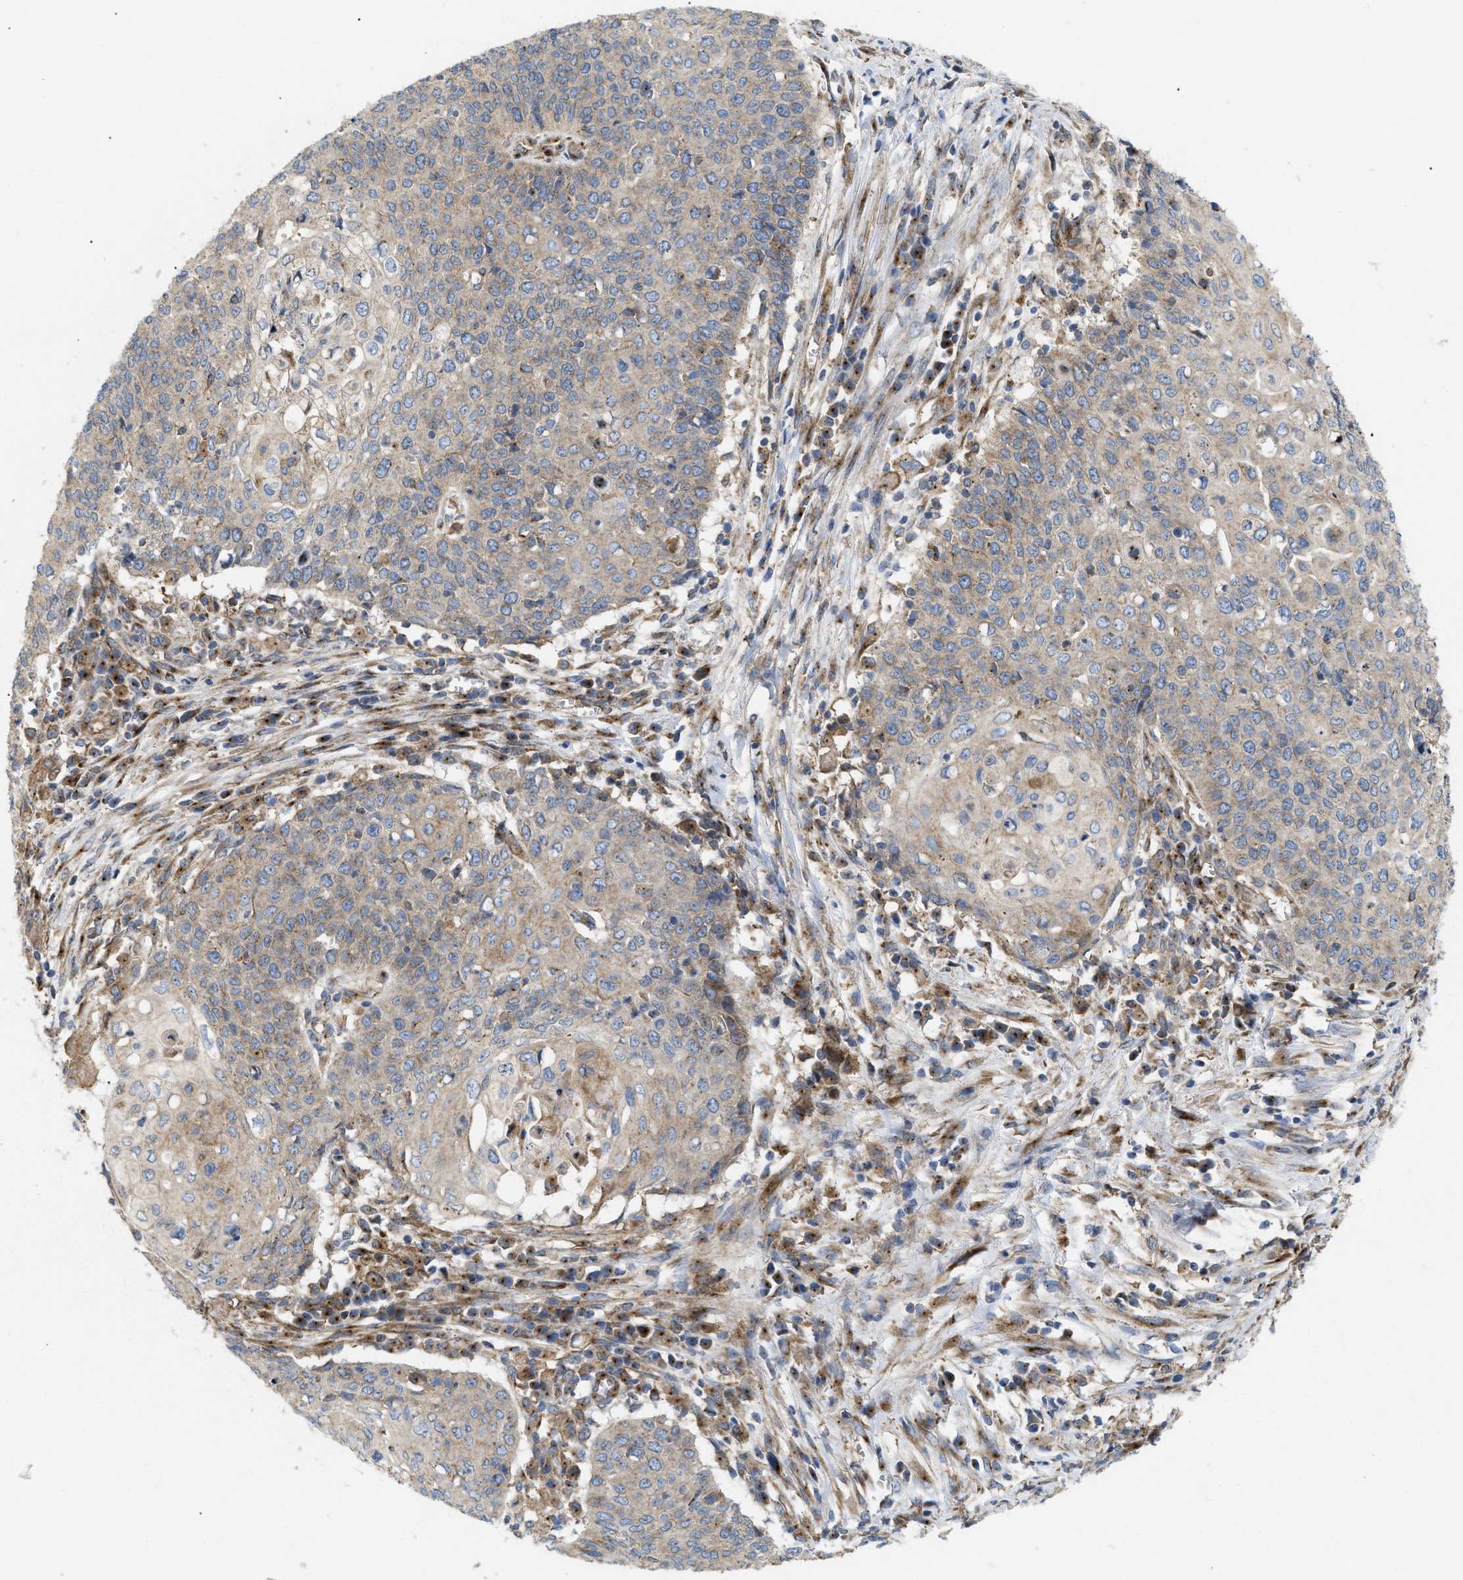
{"staining": {"intensity": "weak", "quantity": ">75%", "location": "cytoplasmic/membranous"}, "tissue": "cervical cancer", "cell_type": "Tumor cells", "image_type": "cancer", "snomed": [{"axis": "morphology", "description": "Squamous cell carcinoma, NOS"}, {"axis": "topography", "description": "Cervix"}], "caption": "This histopathology image demonstrates immunohistochemistry staining of cervical cancer (squamous cell carcinoma), with low weak cytoplasmic/membranous positivity in about >75% of tumor cells.", "gene": "DCTN4", "patient": {"sex": "female", "age": 39}}